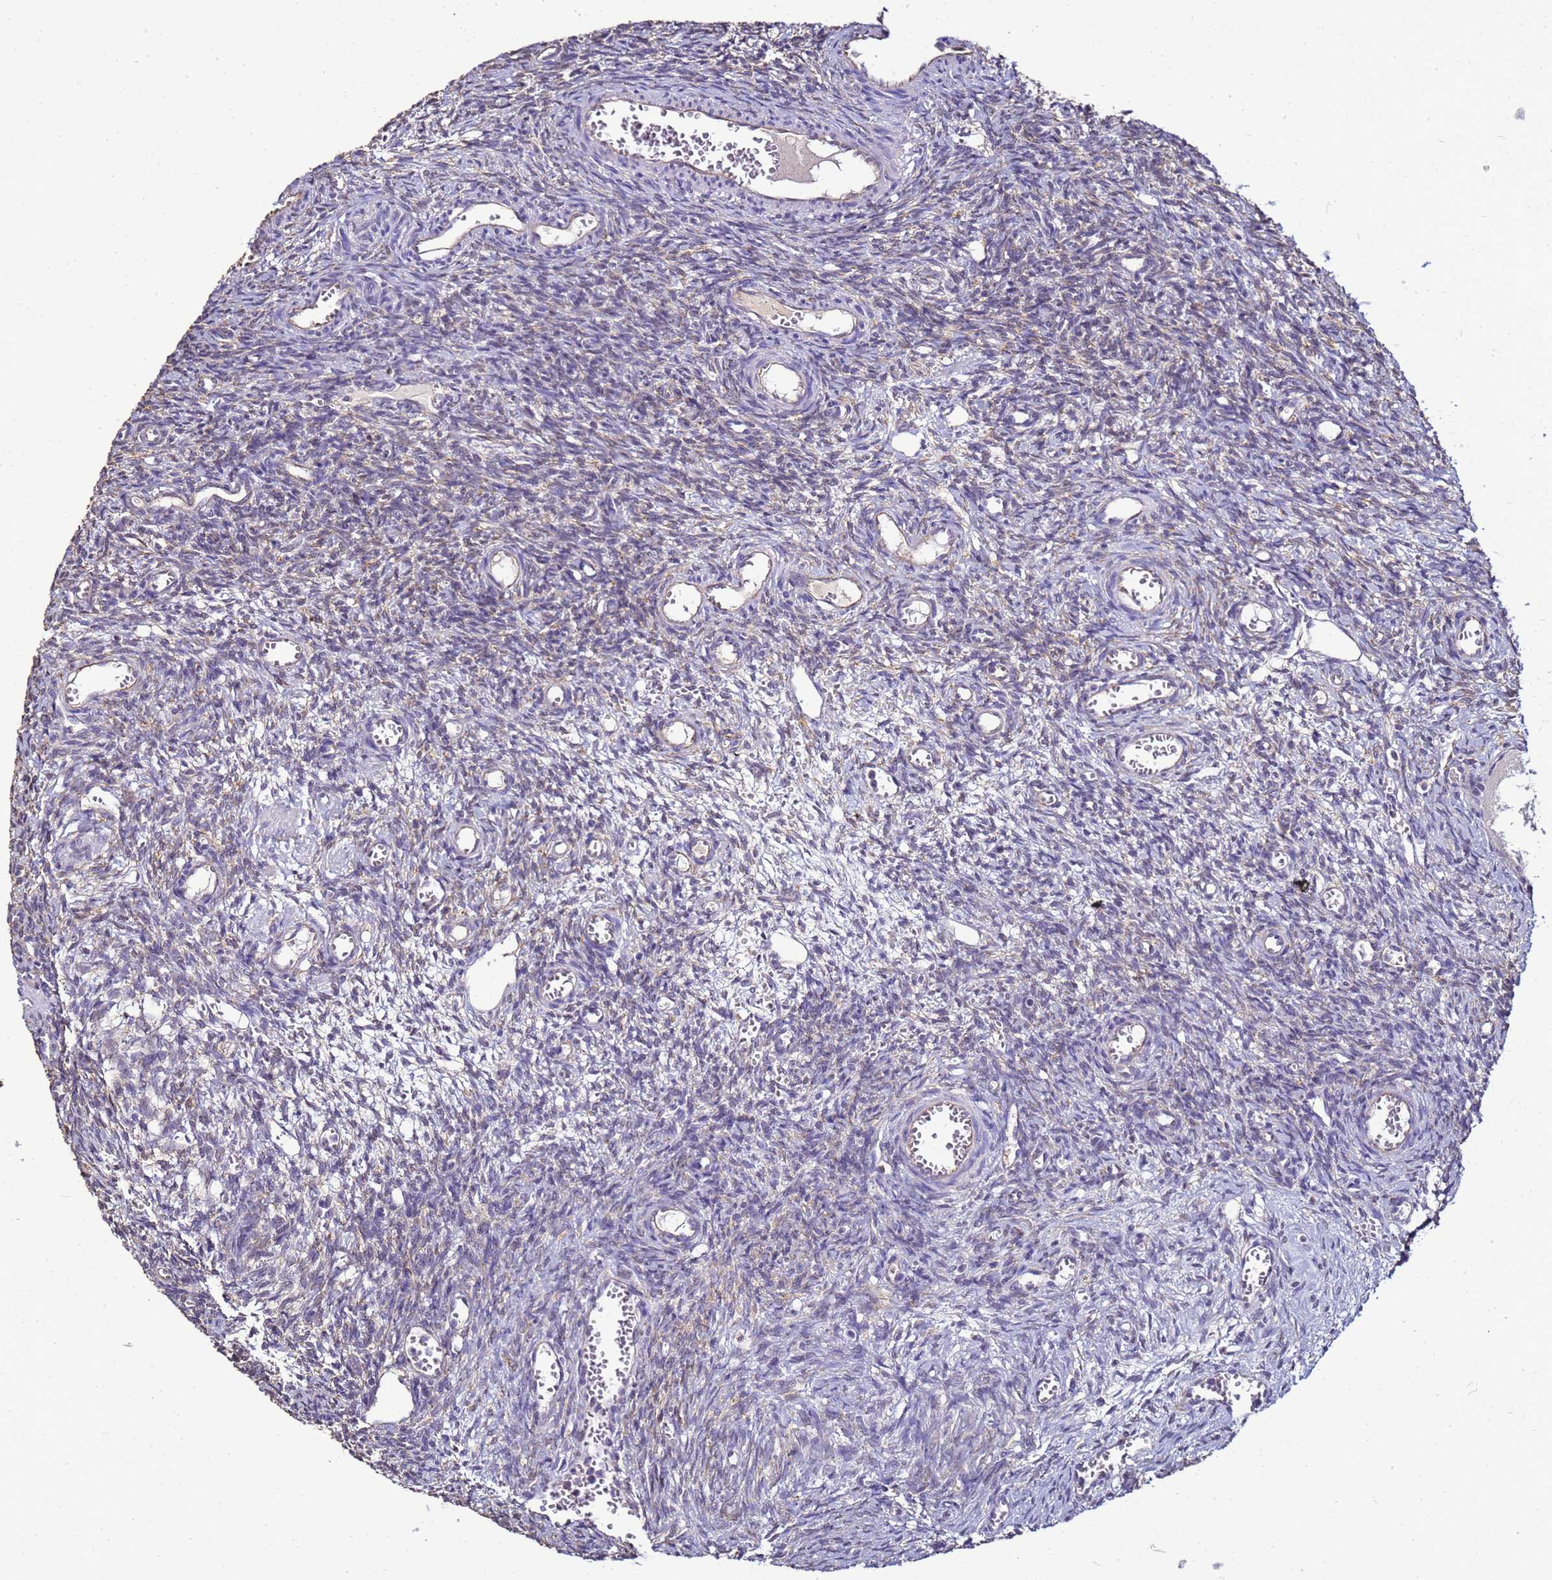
{"staining": {"intensity": "weak", "quantity": "<25%", "location": "cytoplasmic/membranous"}, "tissue": "ovary", "cell_type": "Ovarian stroma cells", "image_type": "normal", "snomed": [{"axis": "morphology", "description": "Normal tissue, NOS"}, {"axis": "topography", "description": "Ovary"}], "caption": "IHC of normal human ovary exhibits no staining in ovarian stroma cells. (Brightfield microscopy of DAB IHC at high magnification).", "gene": "ENOPH1", "patient": {"sex": "female", "age": 39}}